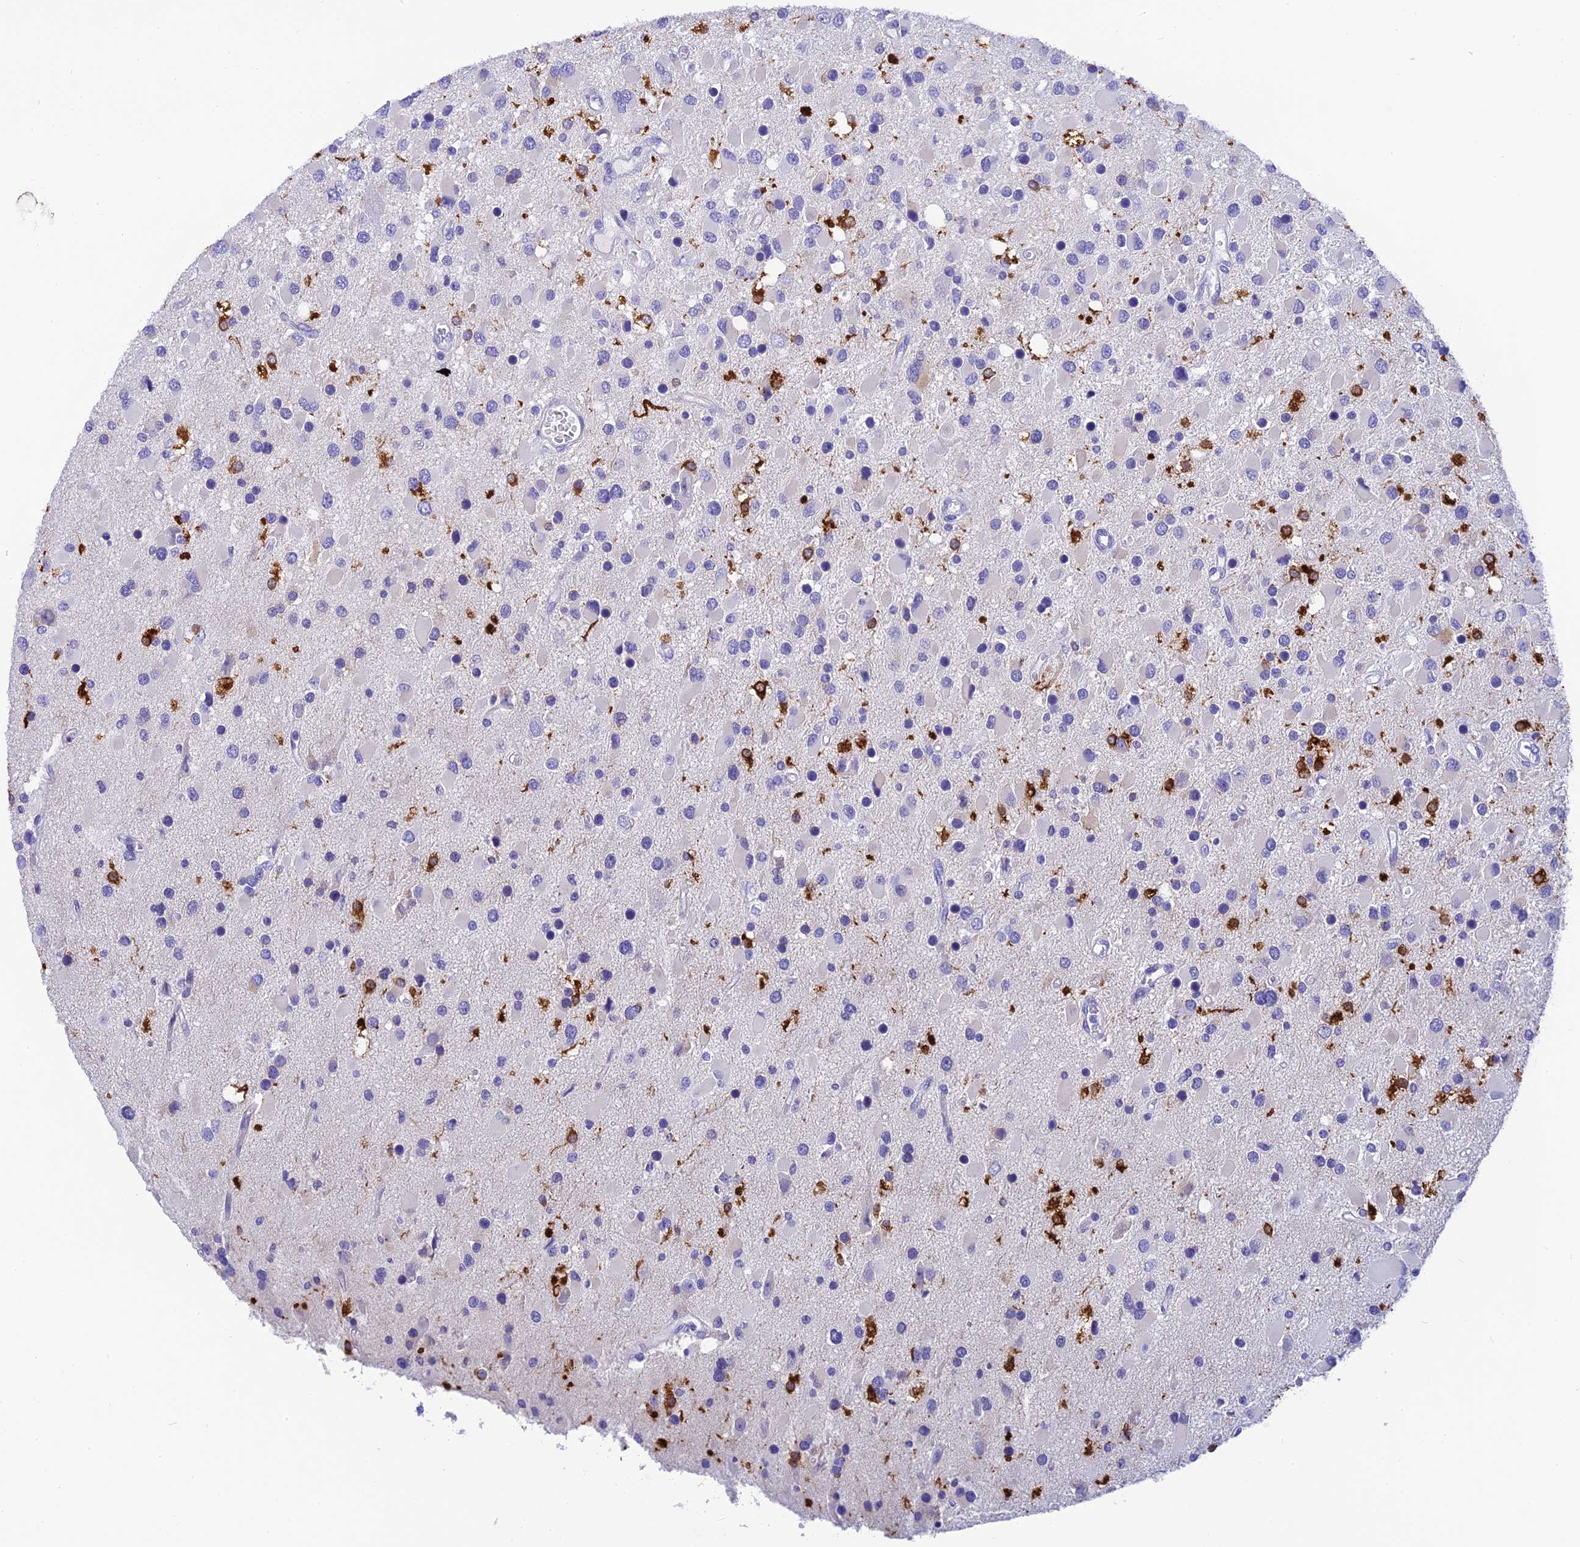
{"staining": {"intensity": "negative", "quantity": "none", "location": "none"}, "tissue": "glioma", "cell_type": "Tumor cells", "image_type": "cancer", "snomed": [{"axis": "morphology", "description": "Glioma, malignant, High grade"}, {"axis": "topography", "description": "Brain"}], "caption": "Immunohistochemistry of human glioma exhibits no expression in tumor cells.", "gene": "KDELR3", "patient": {"sex": "male", "age": 53}}